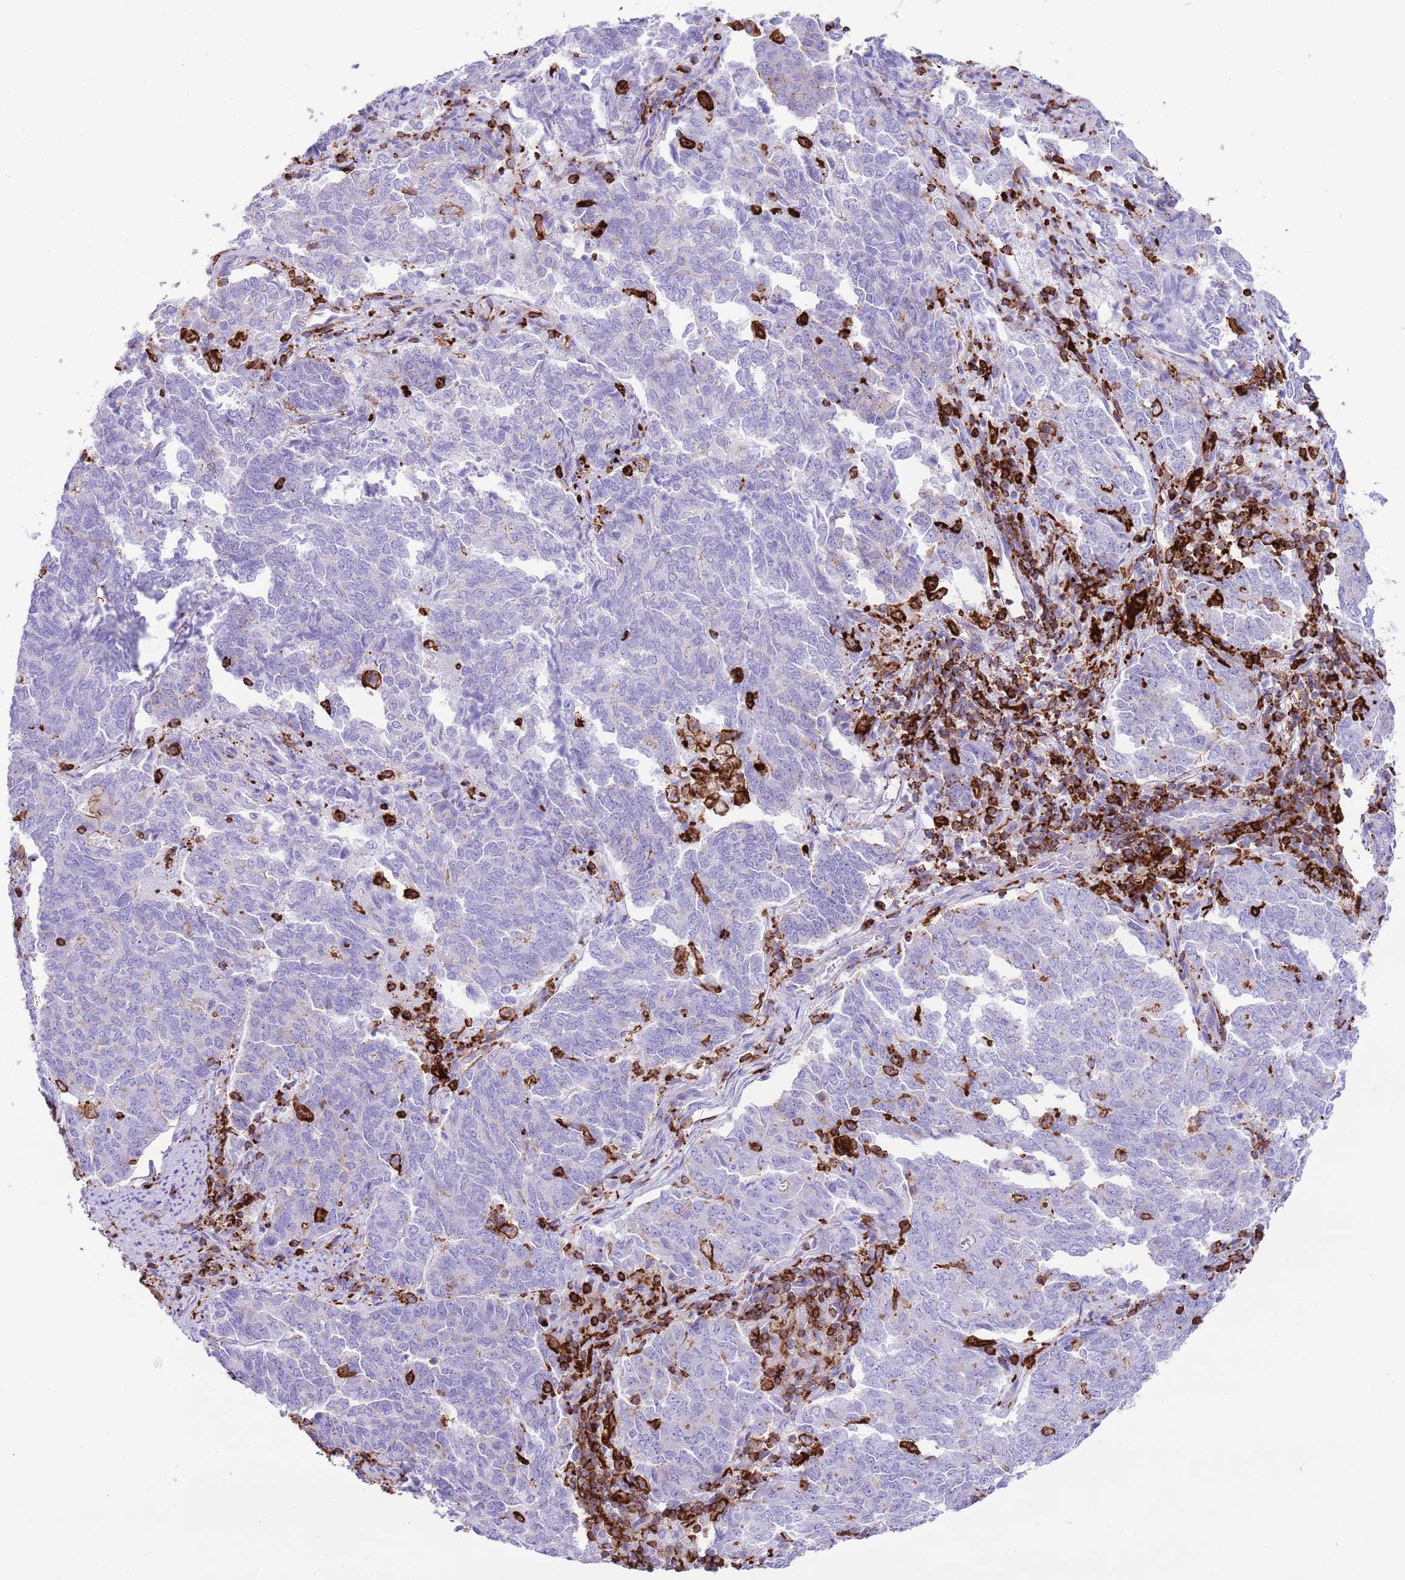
{"staining": {"intensity": "negative", "quantity": "none", "location": "none"}, "tissue": "endometrial cancer", "cell_type": "Tumor cells", "image_type": "cancer", "snomed": [{"axis": "morphology", "description": "Adenocarcinoma, NOS"}, {"axis": "topography", "description": "Endometrium"}], "caption": "High magnification brightfield microscopy of endometrial cancer stained with DAB (3,3'-diaminobenzidine) (brown) and counterstained with hematoxylin (blue): tumor cells show no significant positivity.", "gene": "EFHD2", "patient": {"sex": "female", "age": 80}}